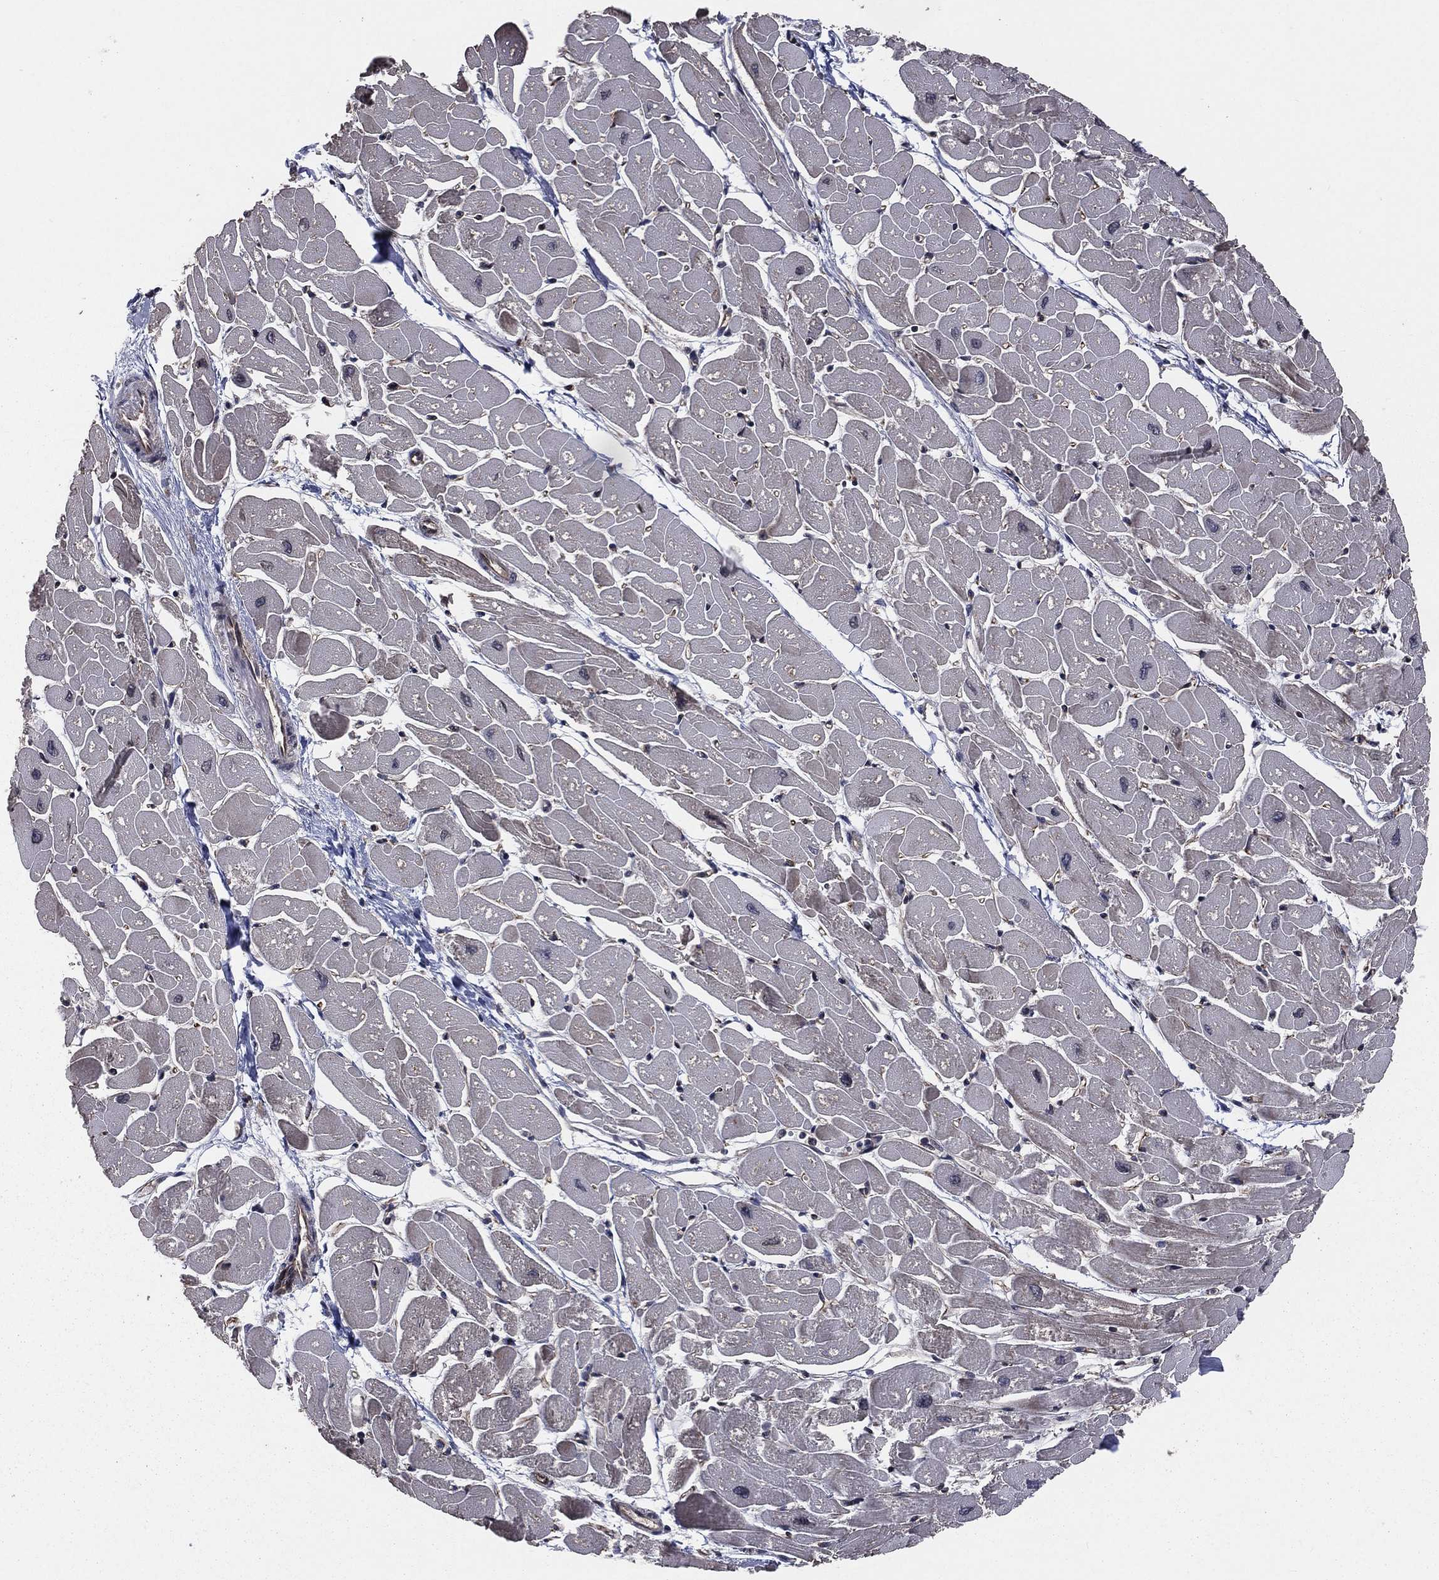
{"staining": {"intensity": "strong", "quantity": "<25%", "location": "cytoplasmic/membranous"}, "tissue": "heart muscle", "cell_type": "Cardiomyocytes", "image_type": "normal", "snomed": [{"axis": "morphology", "description": "Normal tissue, NOS"}, {"axis": "topography", "description": "Heart"}], "caption": "Immunohistochemical staining of benign heart muscle exhibits strong cytoplasmic/membranous protein positivity in approximately <25% of cardiomyocytes.", "gene": "CERT1", "patient": {"sex": "male", "age": 57}}